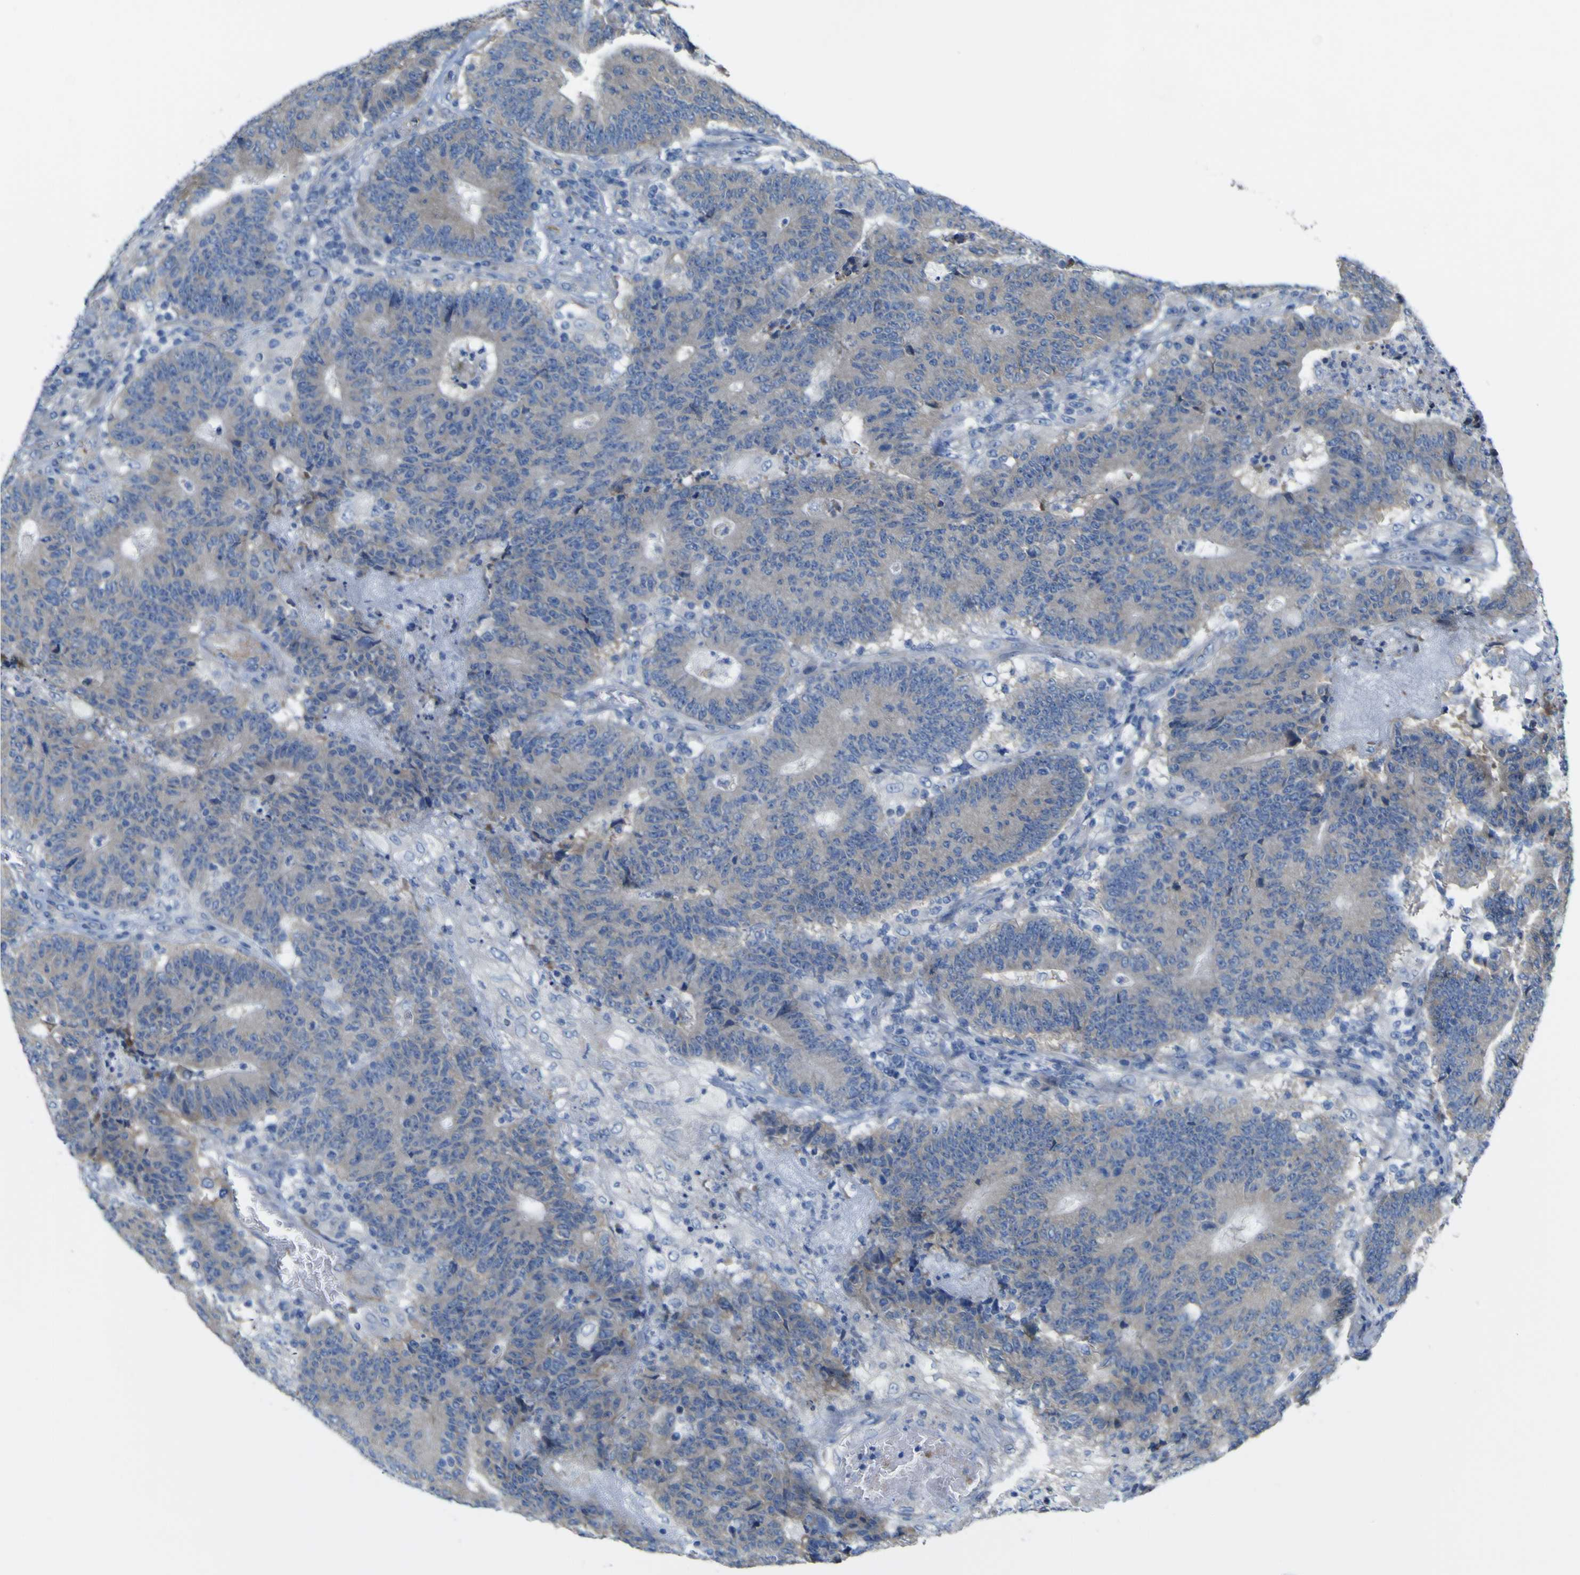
{"staining": {"intensity": "negative", "quantity": "none", "location": "none"}, "tissue": "colorectal cancer", "cell_type": "Tumor cells", "image_type": "cancer", "snomed": [{"axis": "morphology", "description": "Normal tissue, NOS"}, {"axis": "morphology", "description": "Adenocarcinoma, NOS"}, {"axis": "topography", "description": "Colon"}], "caption": "Adenocarcinoma (colorectal) stained for a protein using IHC shows no positivity tumor cells.", "gene": "MYEOV", "patient": {"sex": "female", "age": 75}}